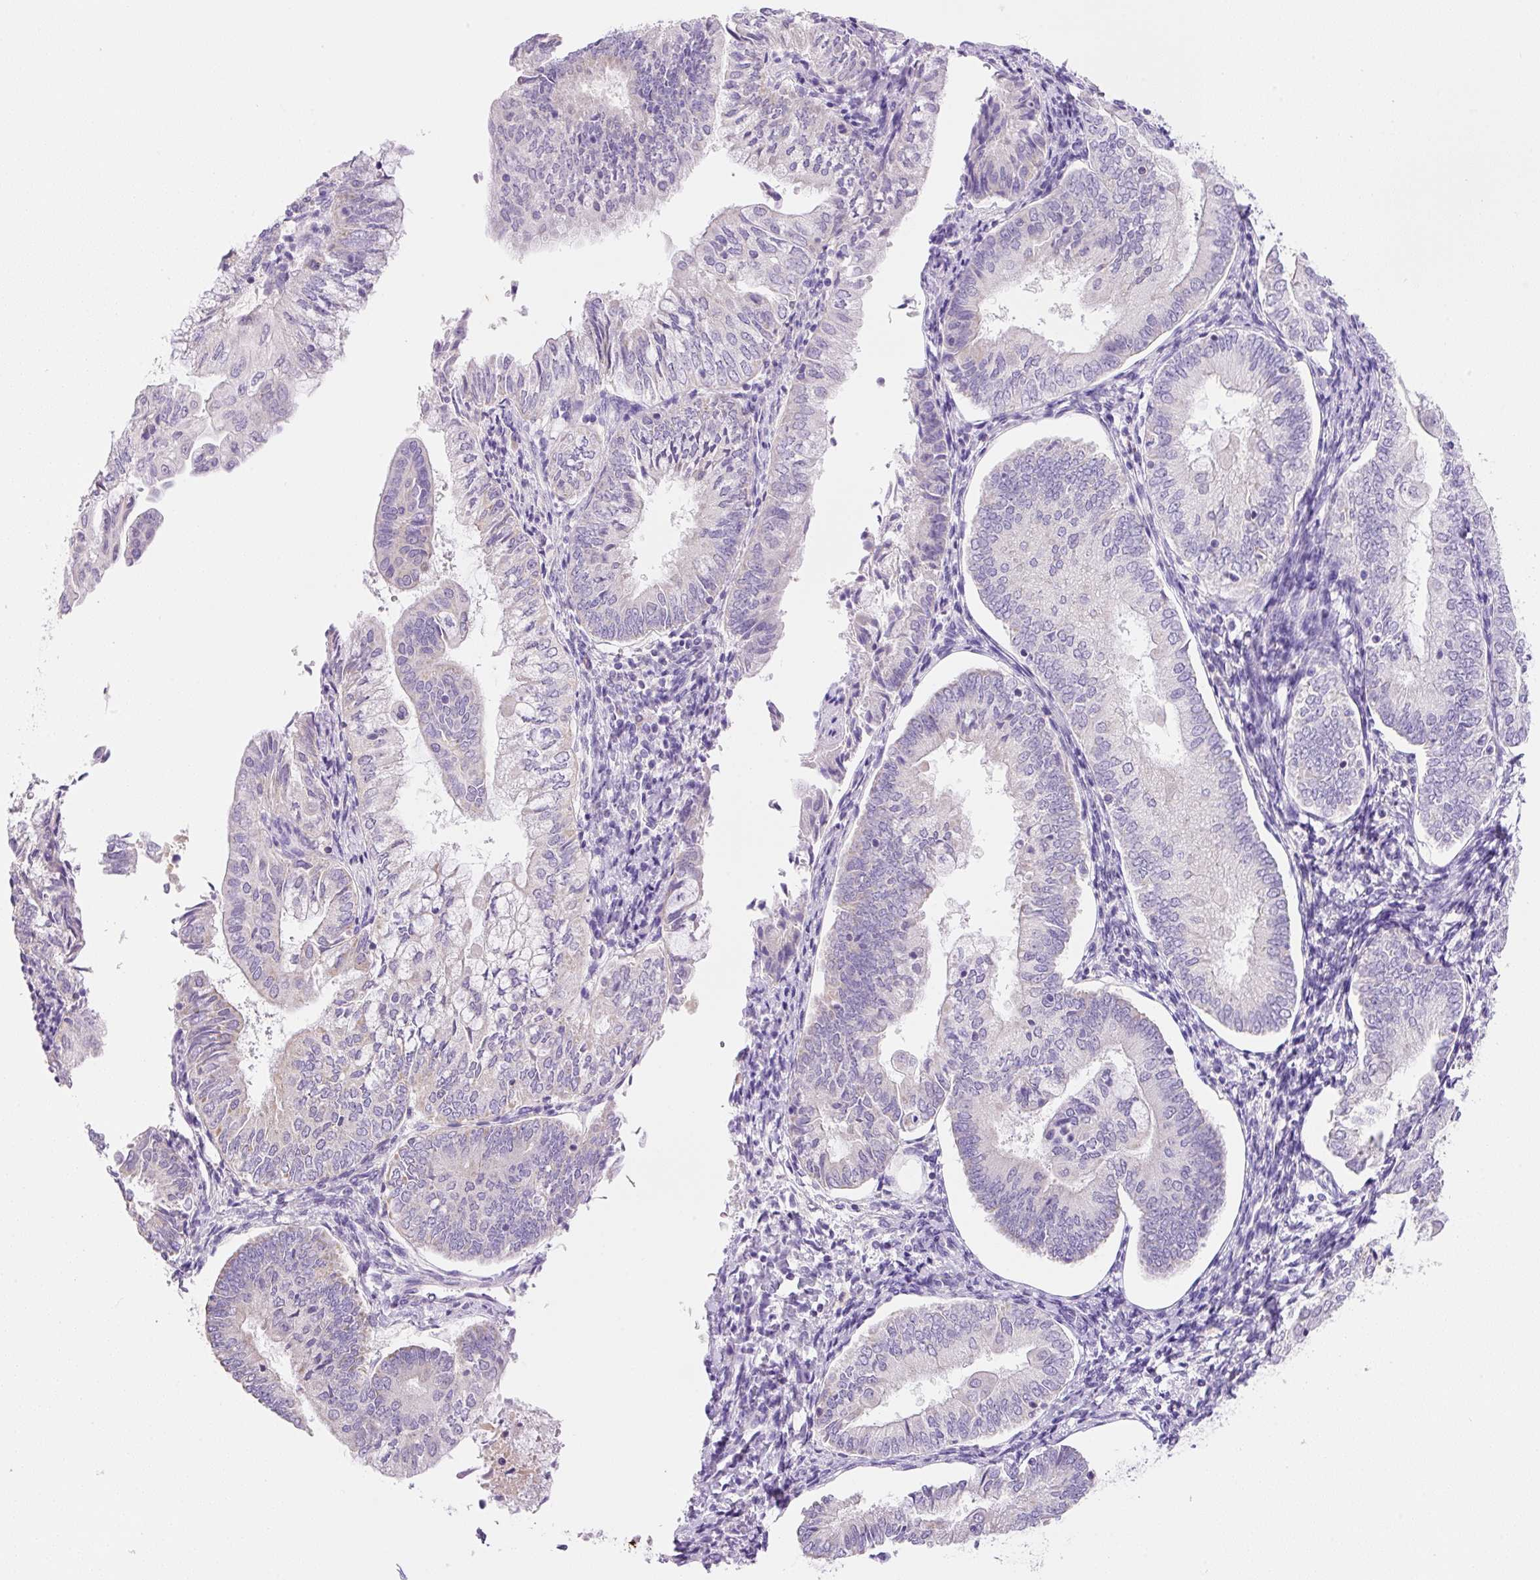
{"staining": {"intensity": "negative", "quantity": "none", "location": "none"}, "tissue": "endometrial cancer", "cell_type": "Tumor cells", "image_type": "cancer", "snomed": [{"axis": "morphology", "description": "Adenocarcinoma, NOS"}, {"axis": "topography", "description": "Endometrium"}], "caption": "An image of endometrial adenocarcinoma stained for a protein demonstrates no brown staining in tumor cells.", "gene": "NDST3", "patient": {"sex": "female", "age": 55}}